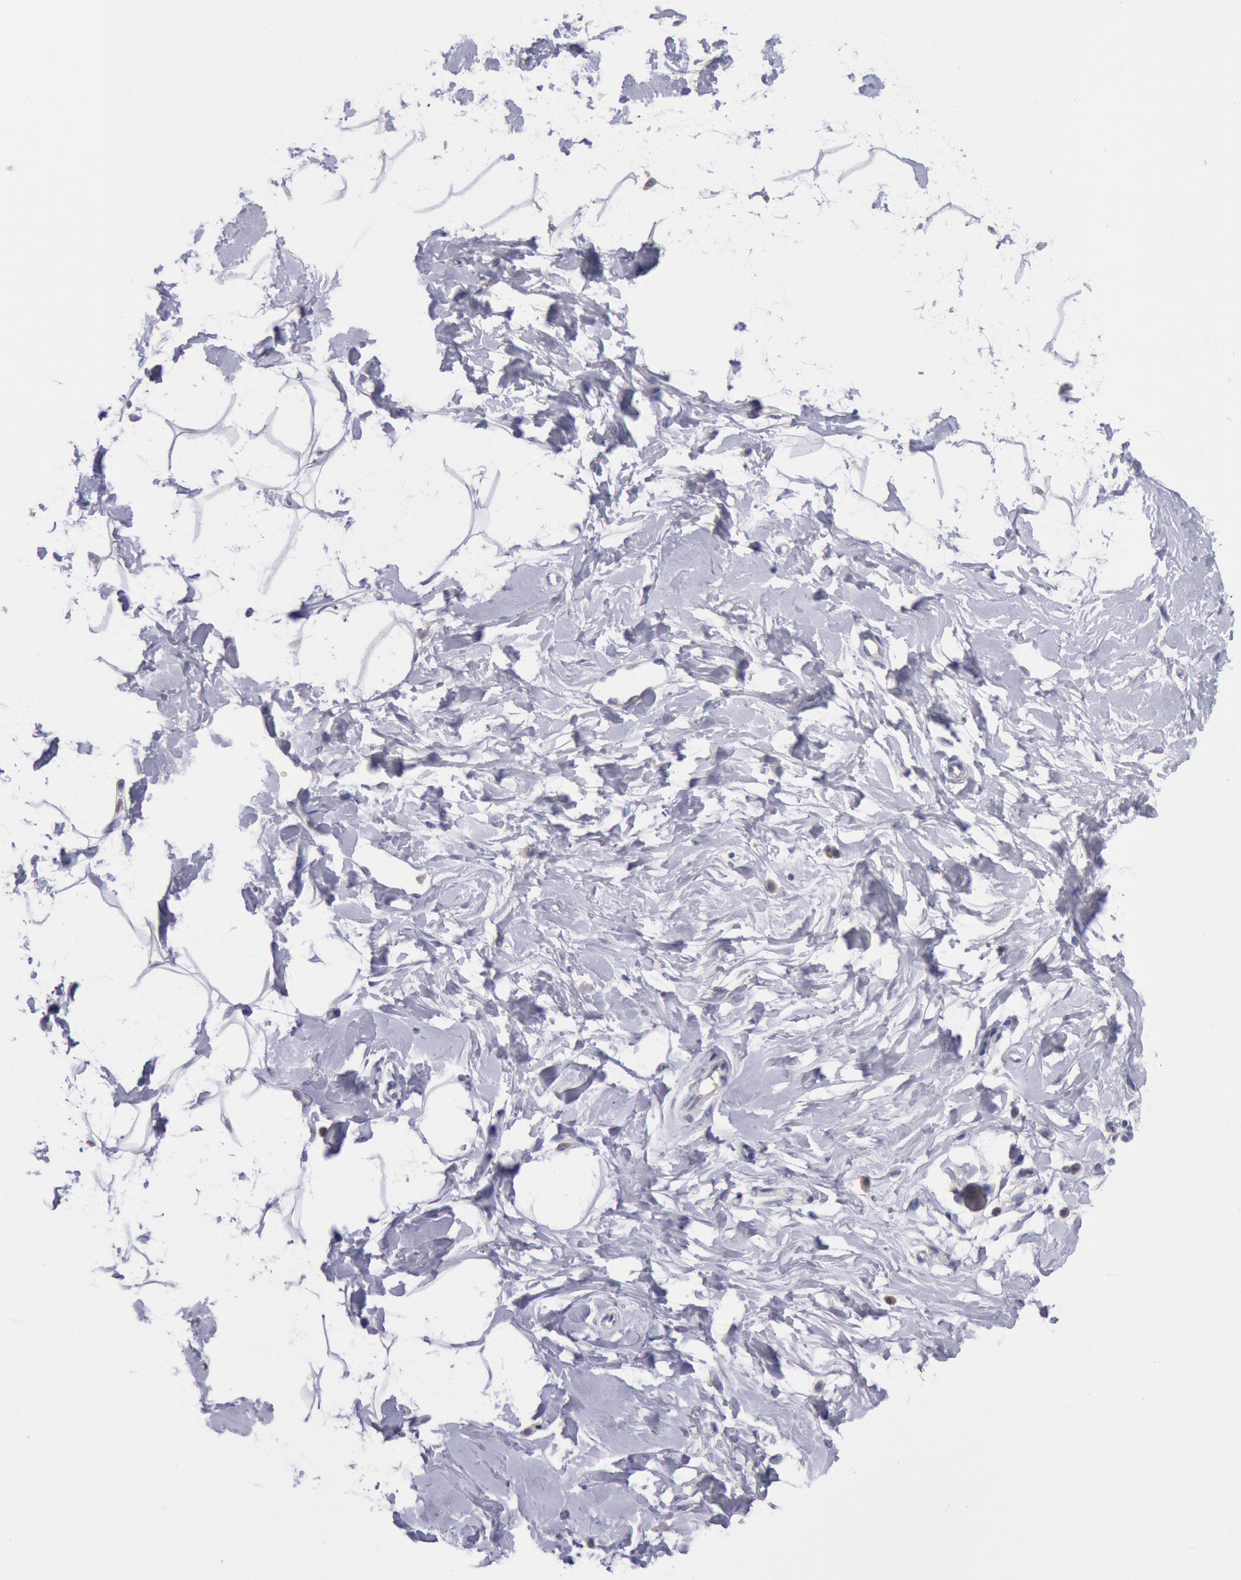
{"staining": {"intensity": "negative", "quantity": "none", "location": "none"}, "tissue": "breast", "cell_type": "Adipocytes", "image_type": "normal", "snomed": [{"axis": "morphology", "description": "Normal tissue, NOS"}, {"axis": "topography", "description": "Breast"}], "caption": "An immunohistochemistry (IHC) histopathology image of unremarkable breast is shown. There is no staining in adipocytes of breast. (Stains: DAB (3,3'-diaminobenzidine) IHC with hematoxylin counter stain, Microscopy: brightfield microscopy at high magnification).", "gene": "GAL3ST1", "patient": {"sex": "female", "age": 23}}